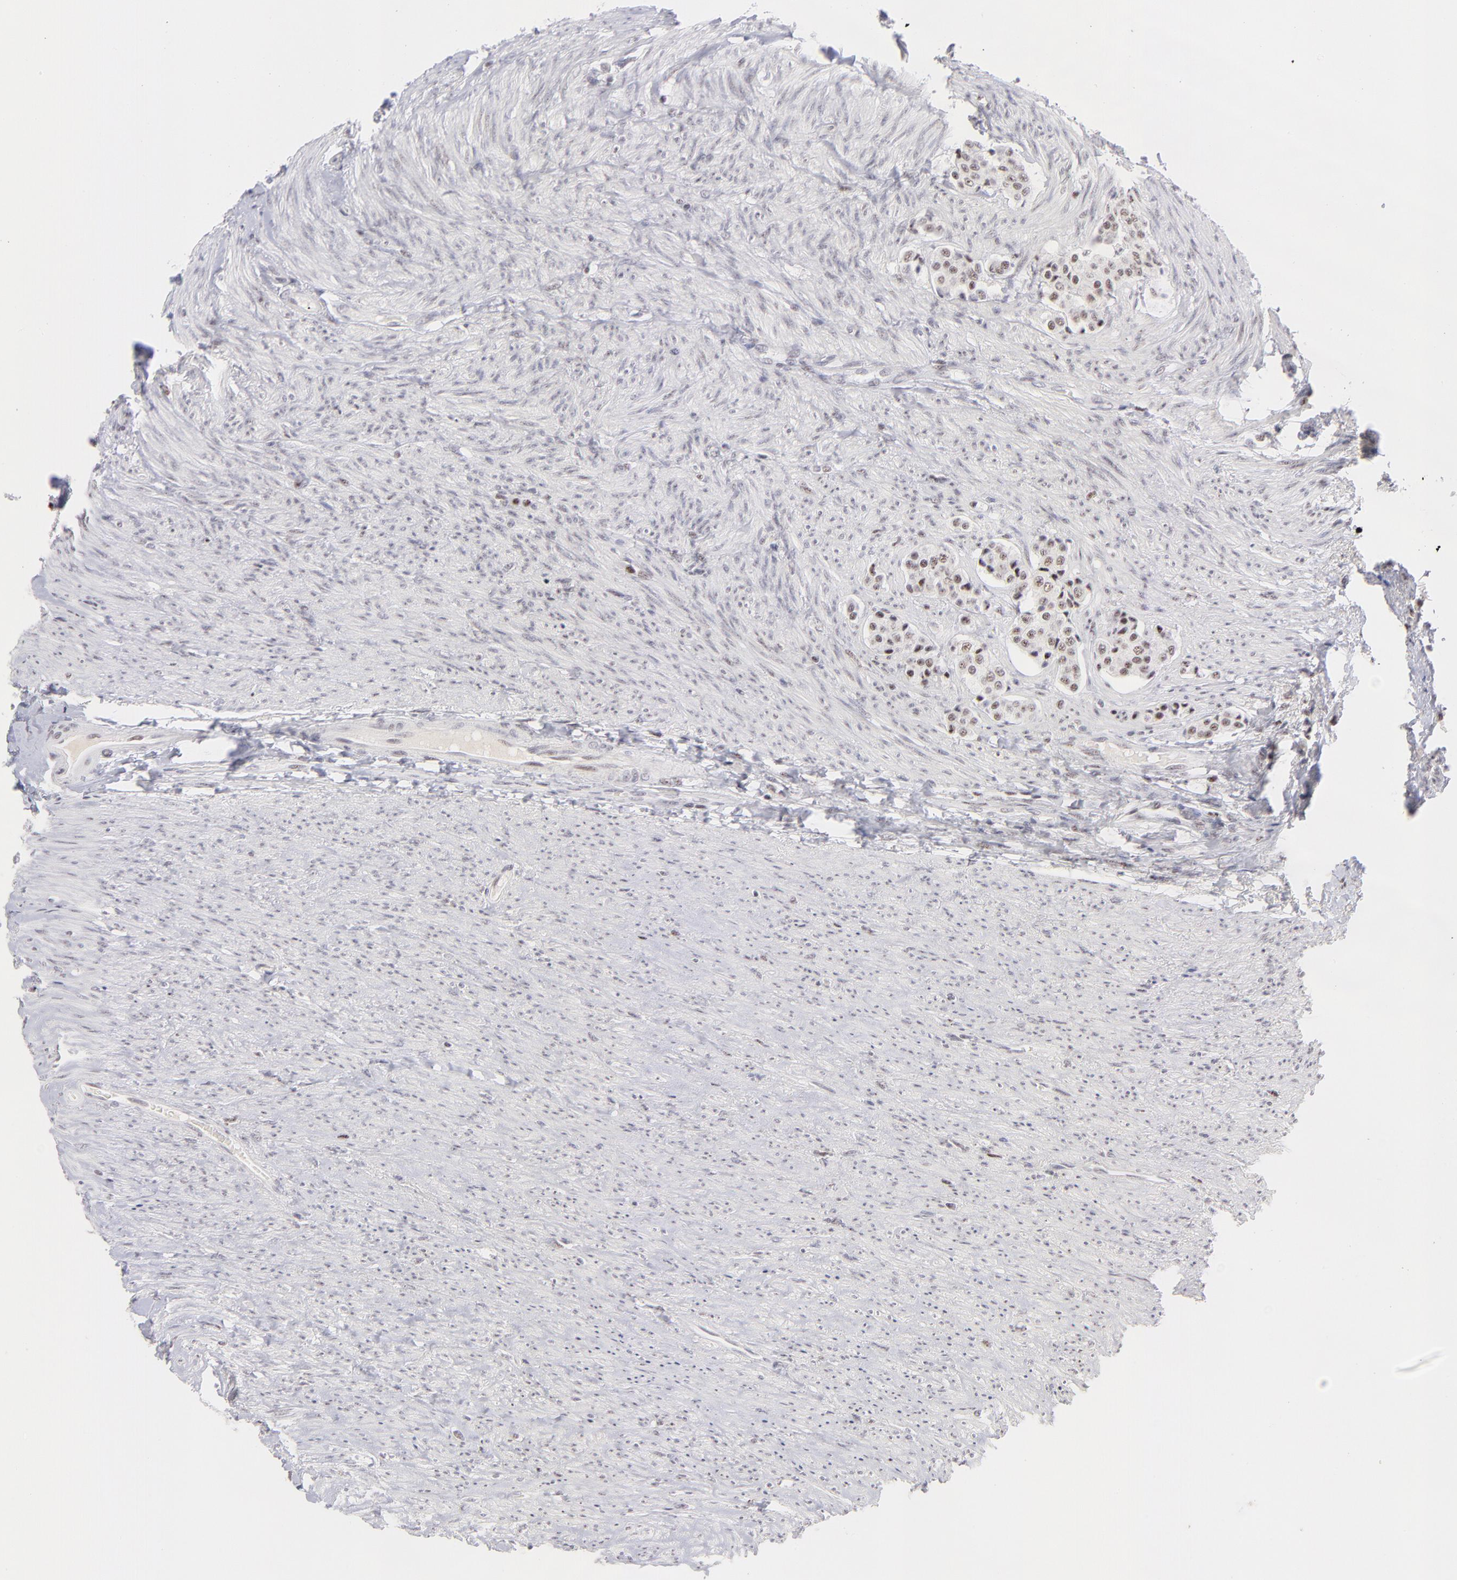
{"staining": {"intensity": "moderate", "quantity": ">75%", "location": "nuclear"}, "tissue": "carcinoid", "cell_type": "Tumor cells", "image_type": "cancer", "snomed": [{"axis": "morphology", "description": "Carcinoid, malignant, NOS"}, {"axis": "topography", "description": "Colon"}], "caption": "Immunohistochemical staining of human malignant carcinoid shows medium levels of moderate nuclear positivity in about >75% of tumor cells.", "gene": "CDC25C", "patient": {"sex": "female", "age": 61}}